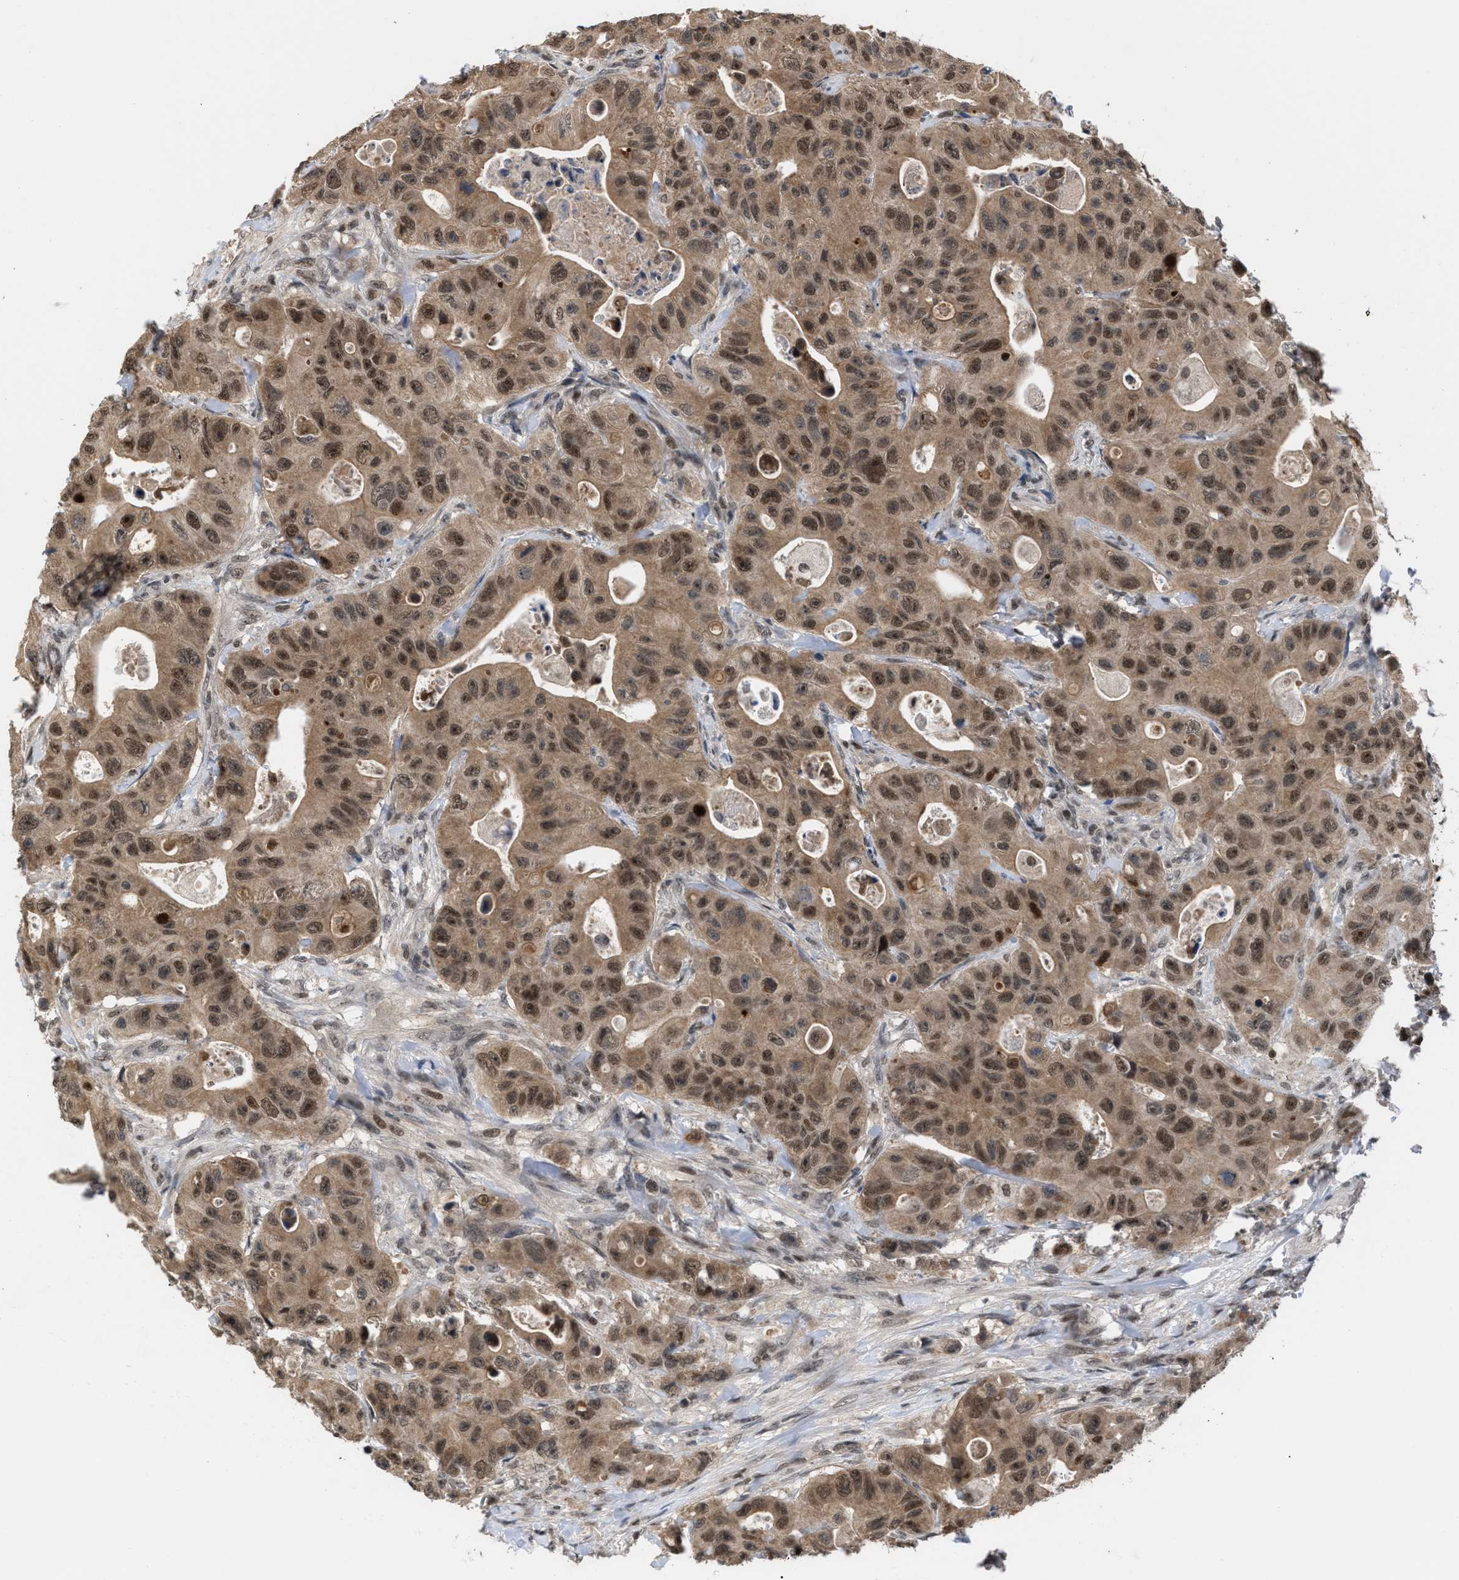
{"staining": {"intensity": "moderate", "quantity": ">75%", "location": "cytoplasmic/membranous,nuclear"}, "tissue": "colorectal cancer", "cell_type": "Tumor cells", "image_type": "cancer", "snomed": [{"axis": "morphology", "description": "Adenocarcinoma, NOS"}, {"axis": "topography", "description": "Colon"}], "caption": "The micrograph exhibits staining of adenocarcinoma (colorectal), revealing moderate cytoplasmic/membranous and nuclear protein staining (brown color) within tumor cells.", "gene": "C9orf78", "patient": {"sex": "female", "age": 46}}